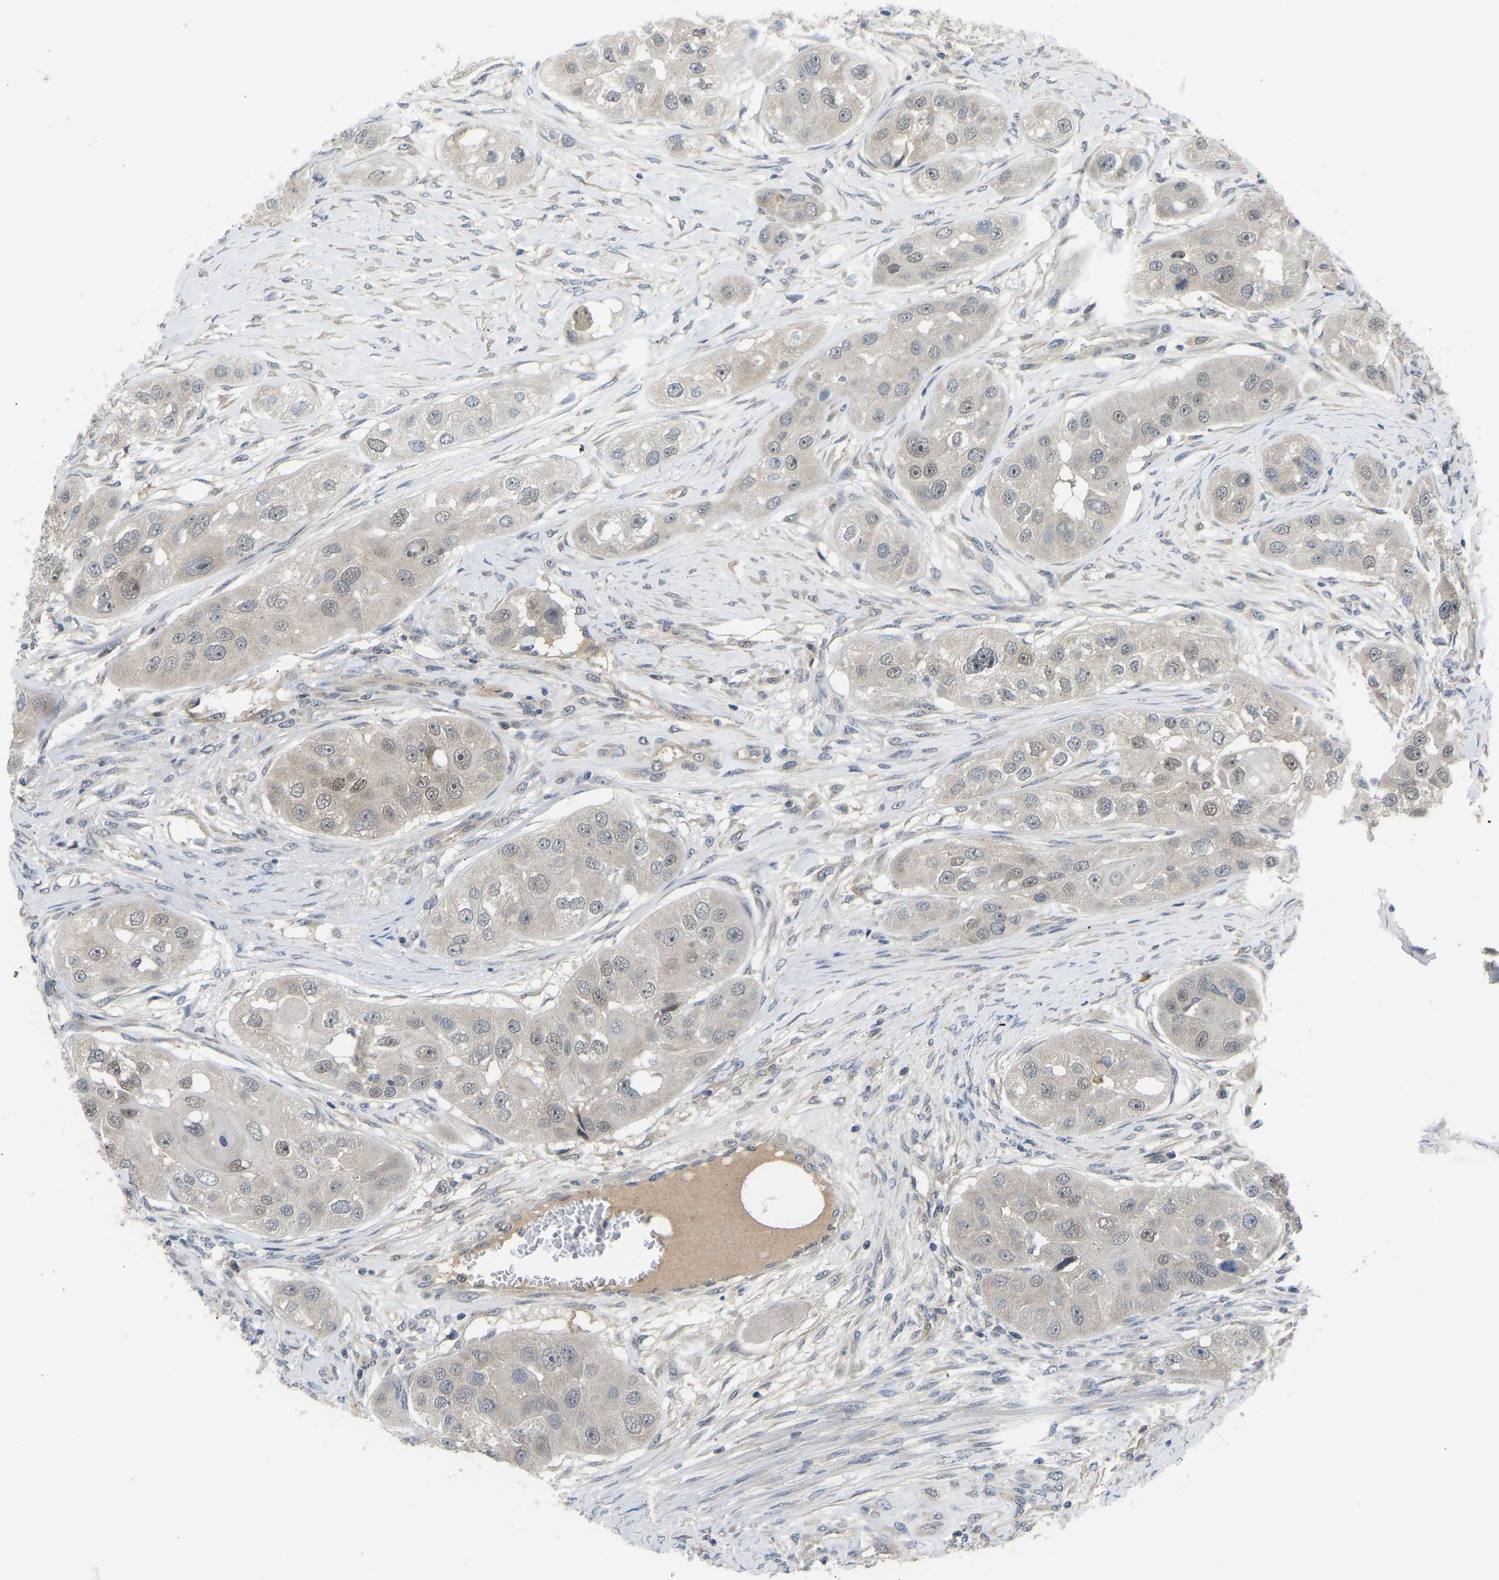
{"staining": {"intensity": "weak", "quantity": "<25%", "location": "nuclear"}, "tissue": "head and neck cancer", "cell_type": "Tumor cells", "image_type": "cancer", "snomed": [{"axis": "morphology", "description": "Normal tissue, NOS"}, {"axis": "morphology", "description": "Squamous cell carcinoma, NOS"}, {"axis": "topography", "description": "Skeletal muscle"}, {"axis": "topography", "description": "Head-Neck"}], "caption": "The image displays no staining of tumor cells in head and neck cancer (squamous cell carcinoma).", "gene": "ZNF251", "patient": {"sex": "male", "age": 51}}